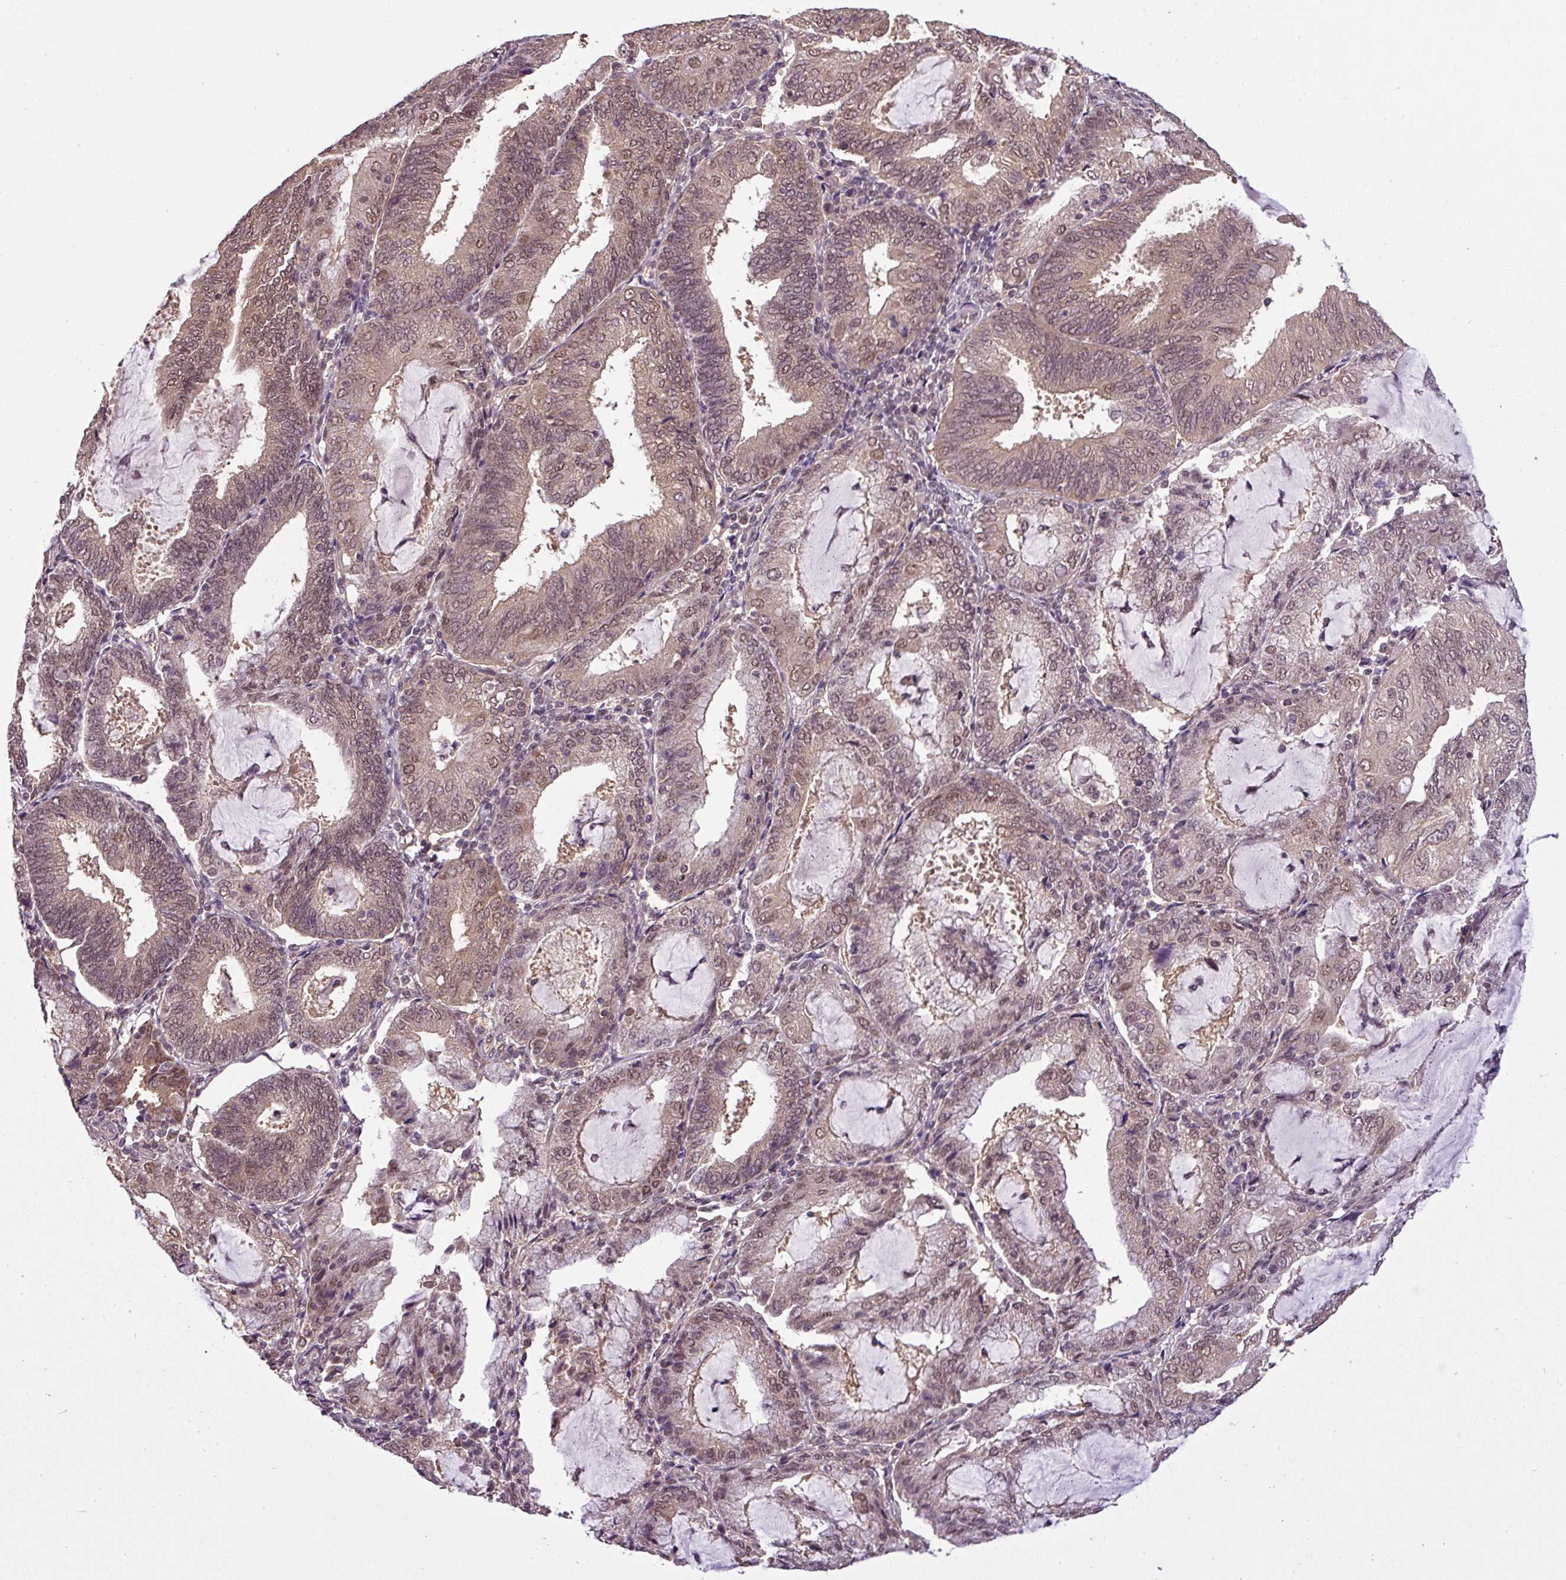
{"staining": {"intensity": "moderate", "quantity": ">75%", "location": "cytoplasmic/membranous,nuclear"}, "tissue": "endometrial cancer", "cell_type": "Tumor cells", "image_type": "cancer", "snomed": [{"axis": "morphology", "description": "Adenocarcinoma, NOS"}, {"axis": "topography", "description": "Endometrium"}], "caption": "Immunohistochemical staining of endometrial adenocarcinoma demonstrates medium levels of moderate cytoplasmic/membranous and nuclear positivity in approximately >75% of tumor cells.", "gene": "MFHAS1", "patient": {"sex": "female", "age": 81}}